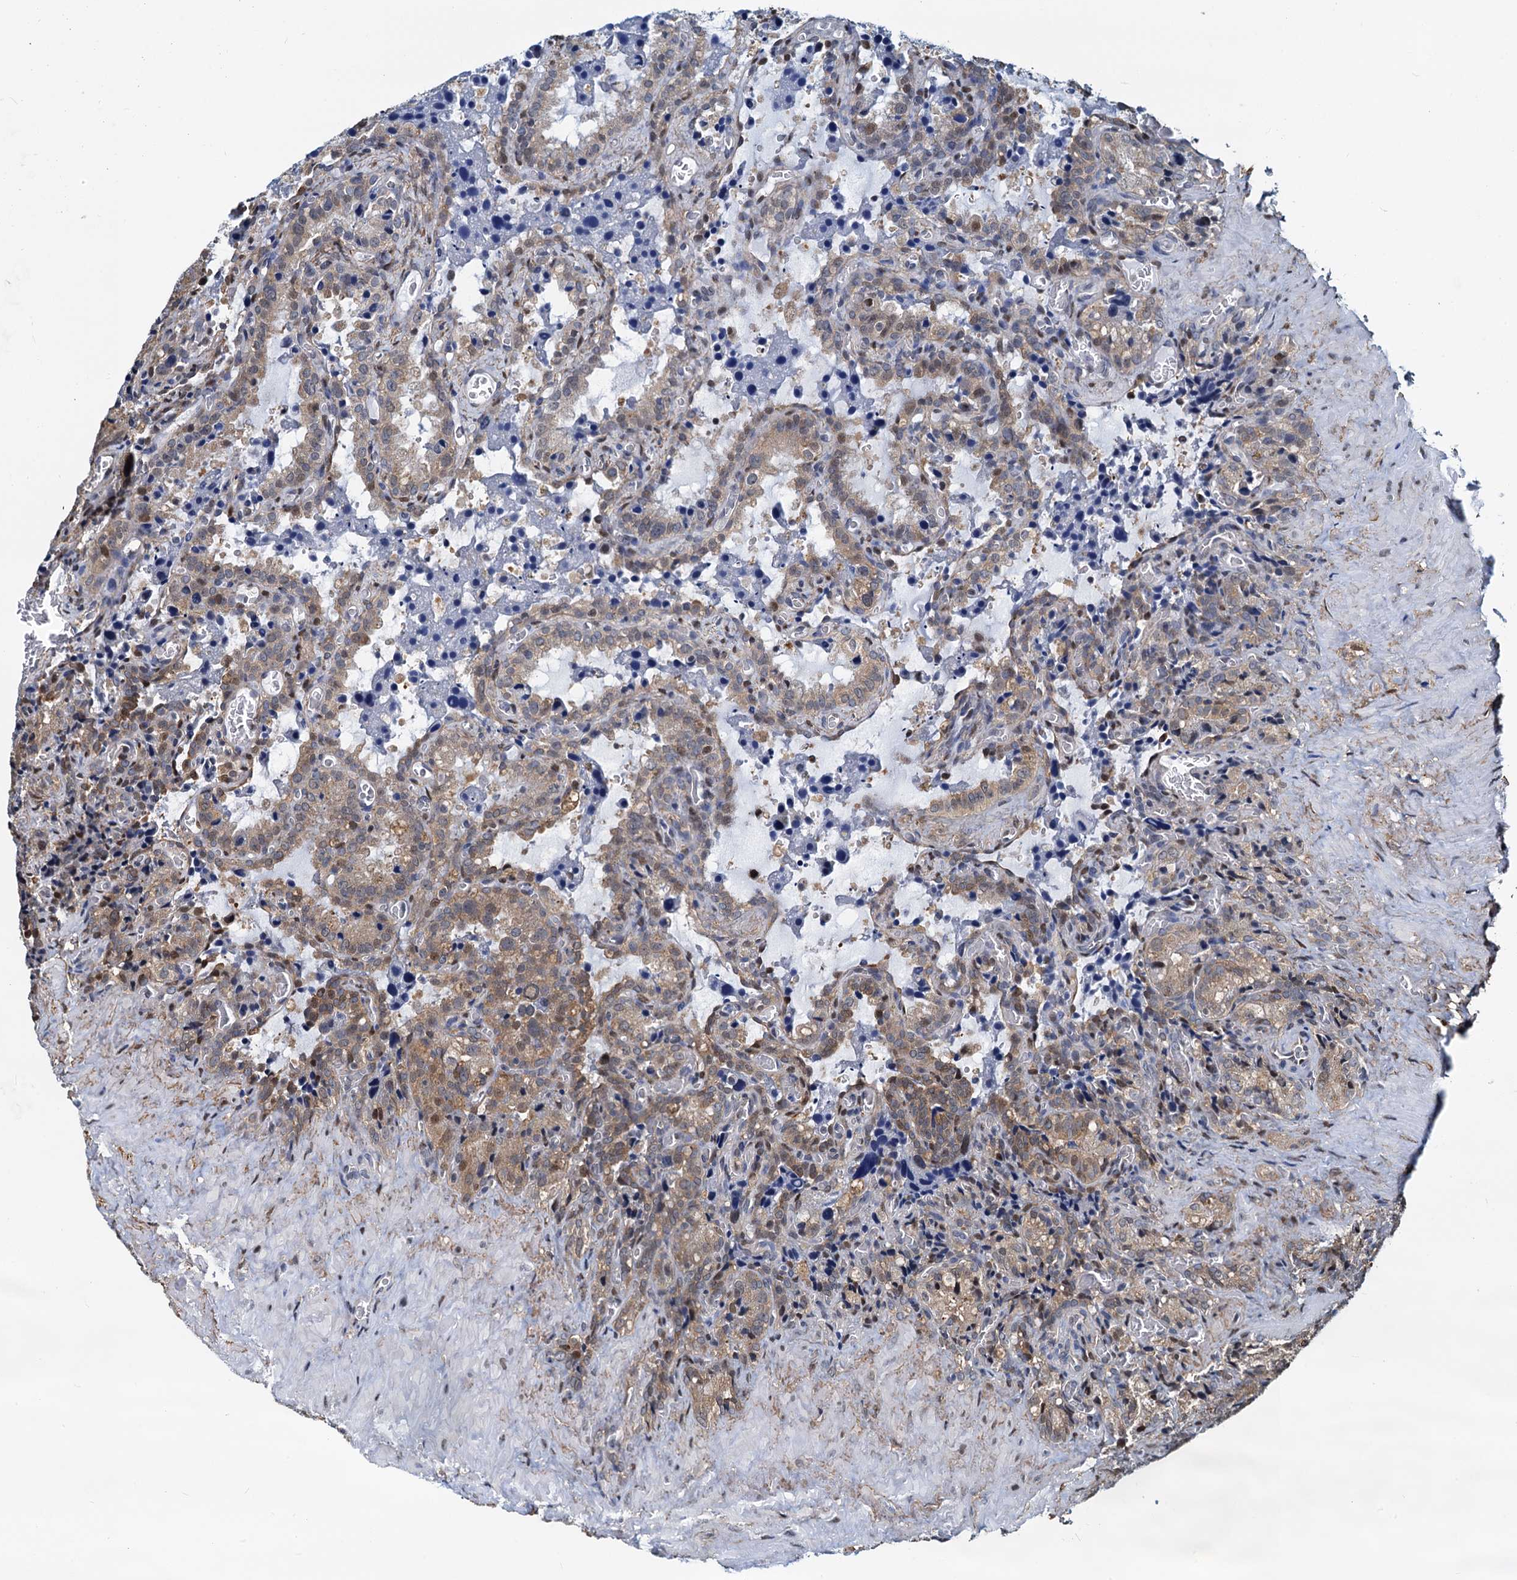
{"staining": {"intensity": "moderate", "quantity": "25%-75%", "location": "cytoplasmic/membranous,nuclear"}, "tissue": "seminal vesicle", "cell_type": "Glandular cells", "image_type": "normal", "snomed": [{"axis": "morphology", "description": "Normal tissue, NOS"}, {"axis": "topography", "description": "Seminal veicle"}], "caption": "A photomicrograph of human seminal vesicle stained for a protein reveals moderate cytoplasmic/membranous,nuclear brown staining in glandular cells. (Brightfield microscopy of DAB IHC at high magnification).", "gene": "PTGES3", "patient": {"sex": "male", "age": 62}}